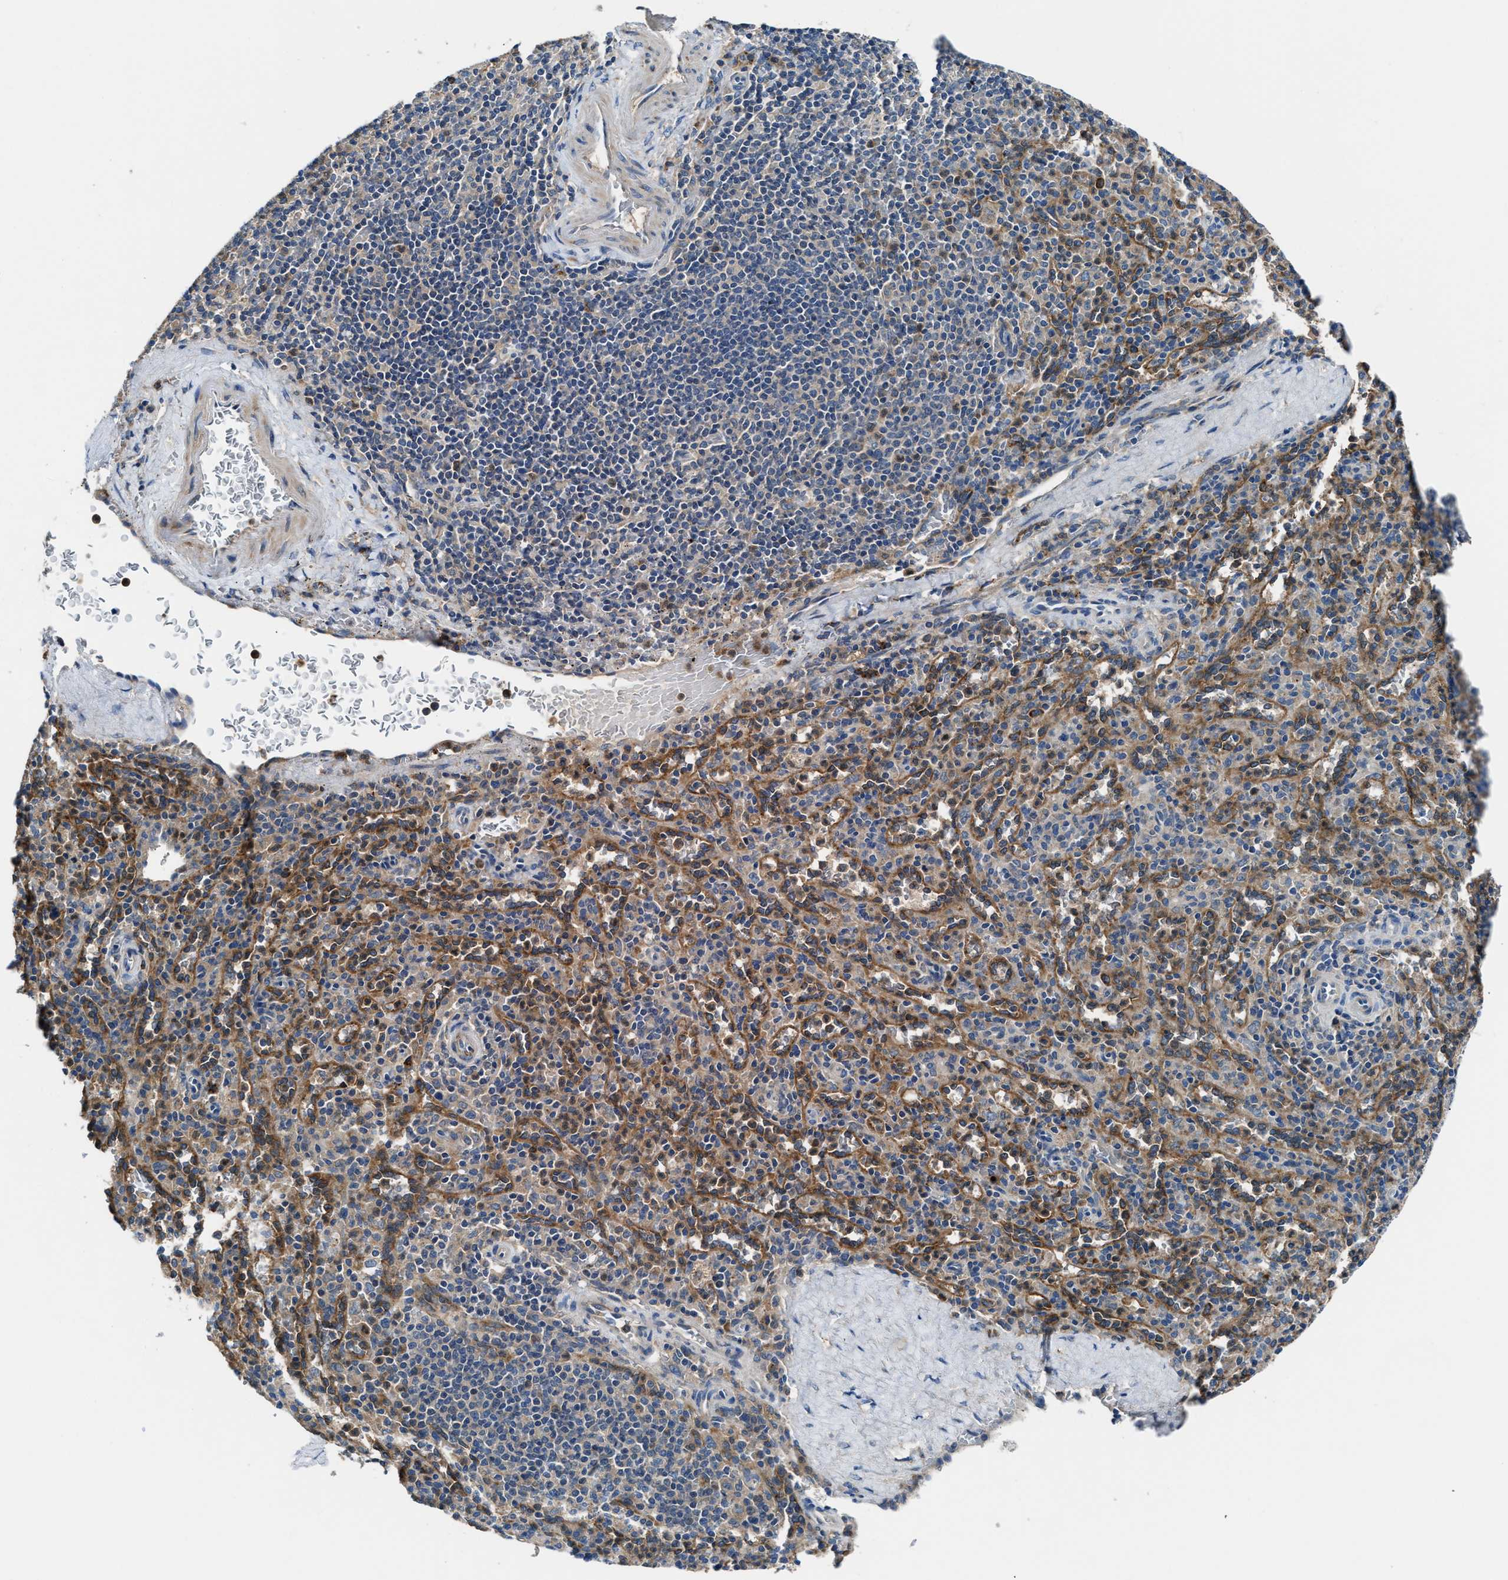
{"staining": {"intensity": "negative", "quantity": "none", "location": "none"}, "tissue": "spleen", "cell_type": "Cells in red pulp", "image_type": "normal", "snomed": [{"axis": "morphology", "description": "Normal tissue, NOS"}, {"axis": "topography", "description": "Spleen"}], "caption": "Micrograph shows no significant protein positivity in cells in red pulp of unremarkable spleen. (DAB immunohistochemistry, high magnification).", "gene": "MAP3K20", "patient": {"sex": "male", "age": 36}}